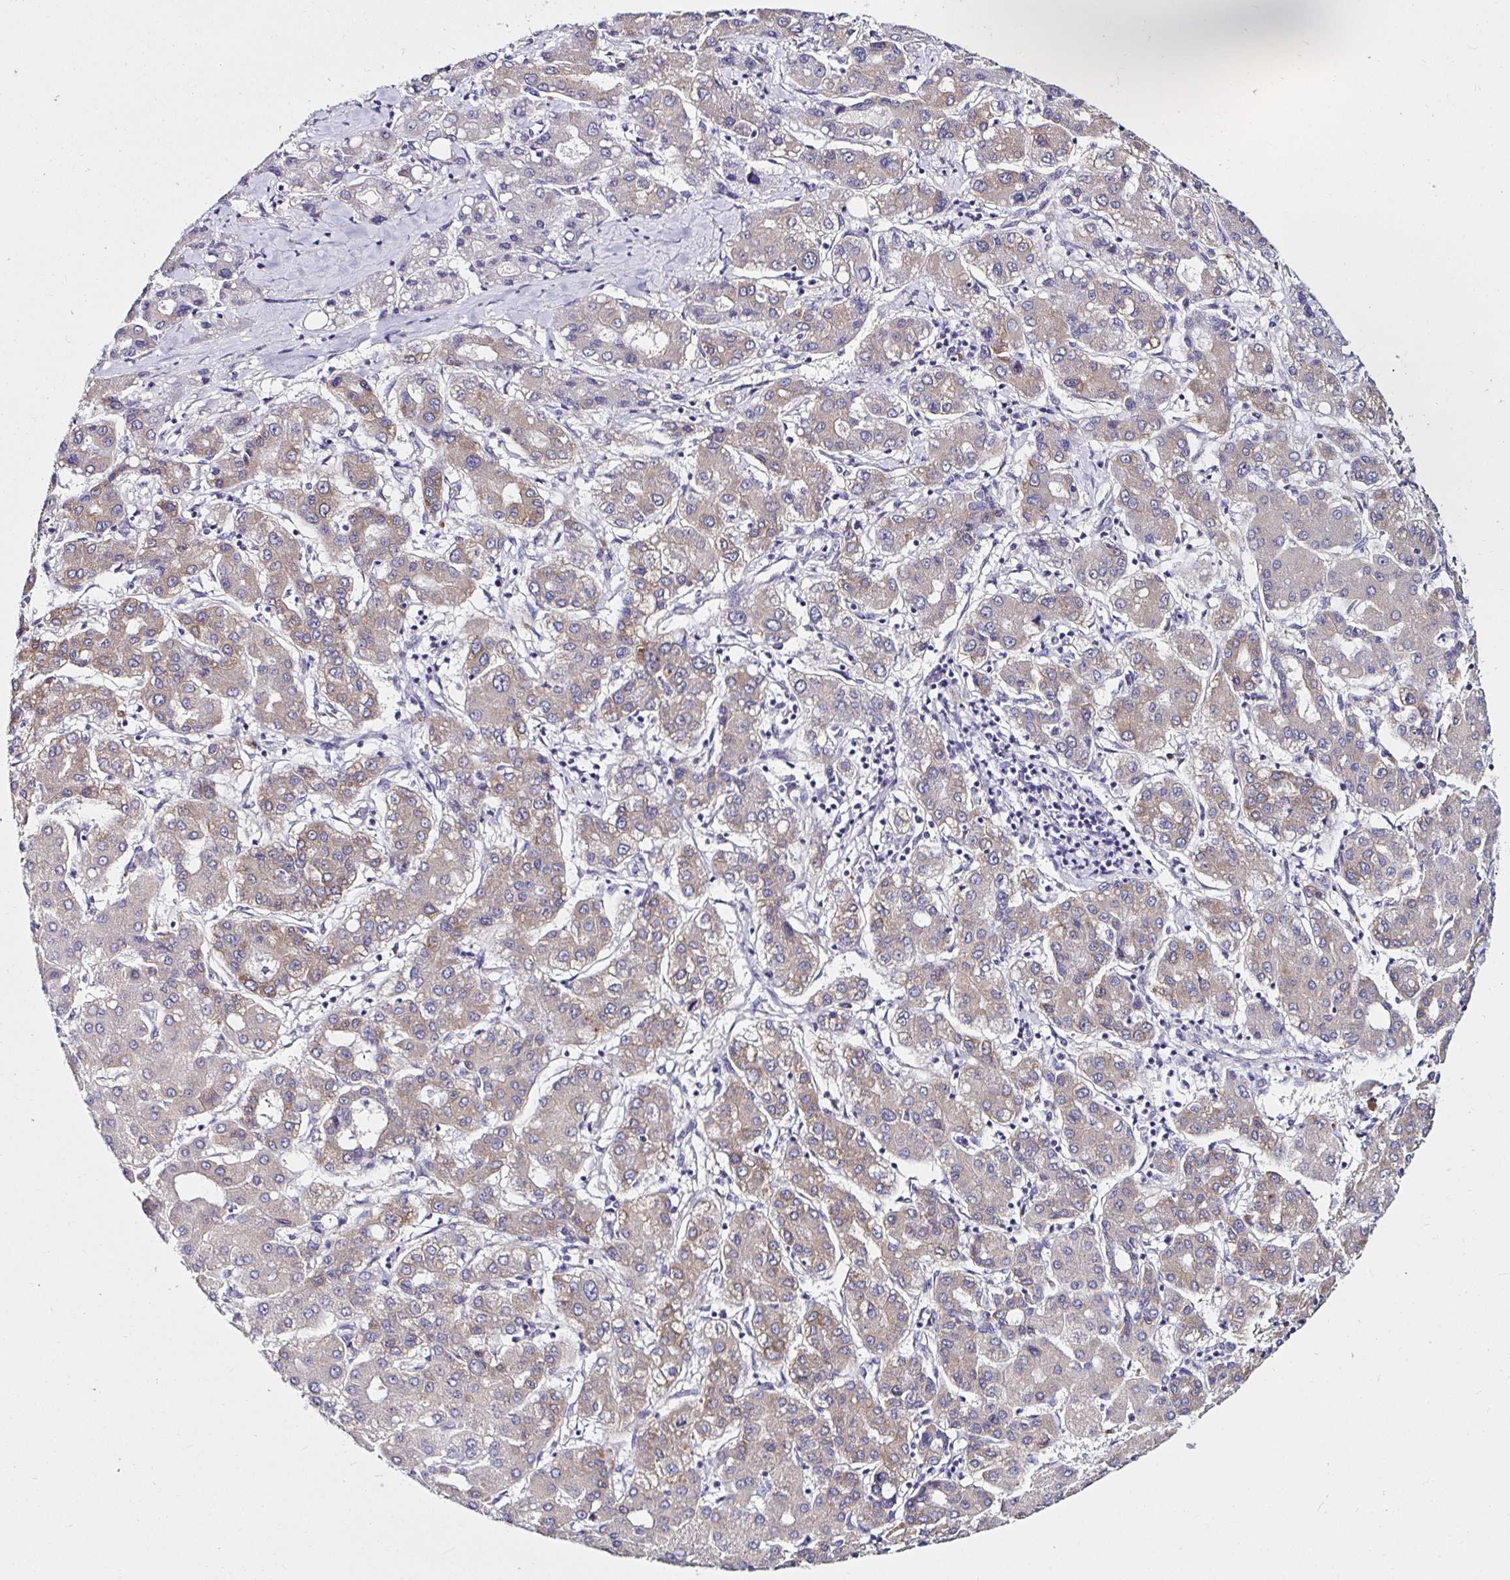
{"staining": {"intensity": "weak", "quantity": "25%-75%", "location": "cytoplasmic/membranous"}, "tissue": "liver cancer", "cell_type": "Tumor cells", "image_type": "cancer", "snomed": [{"axis": "morphology", "description": "Carcinoma, Hepatocellular, NOS"}, {"axis": "topography", "description": "Liver"}], "caption": "The micrograph exhibits immunohistochemical staining of hepatocellular carcinoma (liver). There is weak cytoplasmic/membranous expression is seen in approximately 25%-75% of tumor cells. Ihc stains the protein of interest in brown and the nuclei are stained blue.", "gene": "VSIG2", "patient": {"sex": "male", "age": 65}}